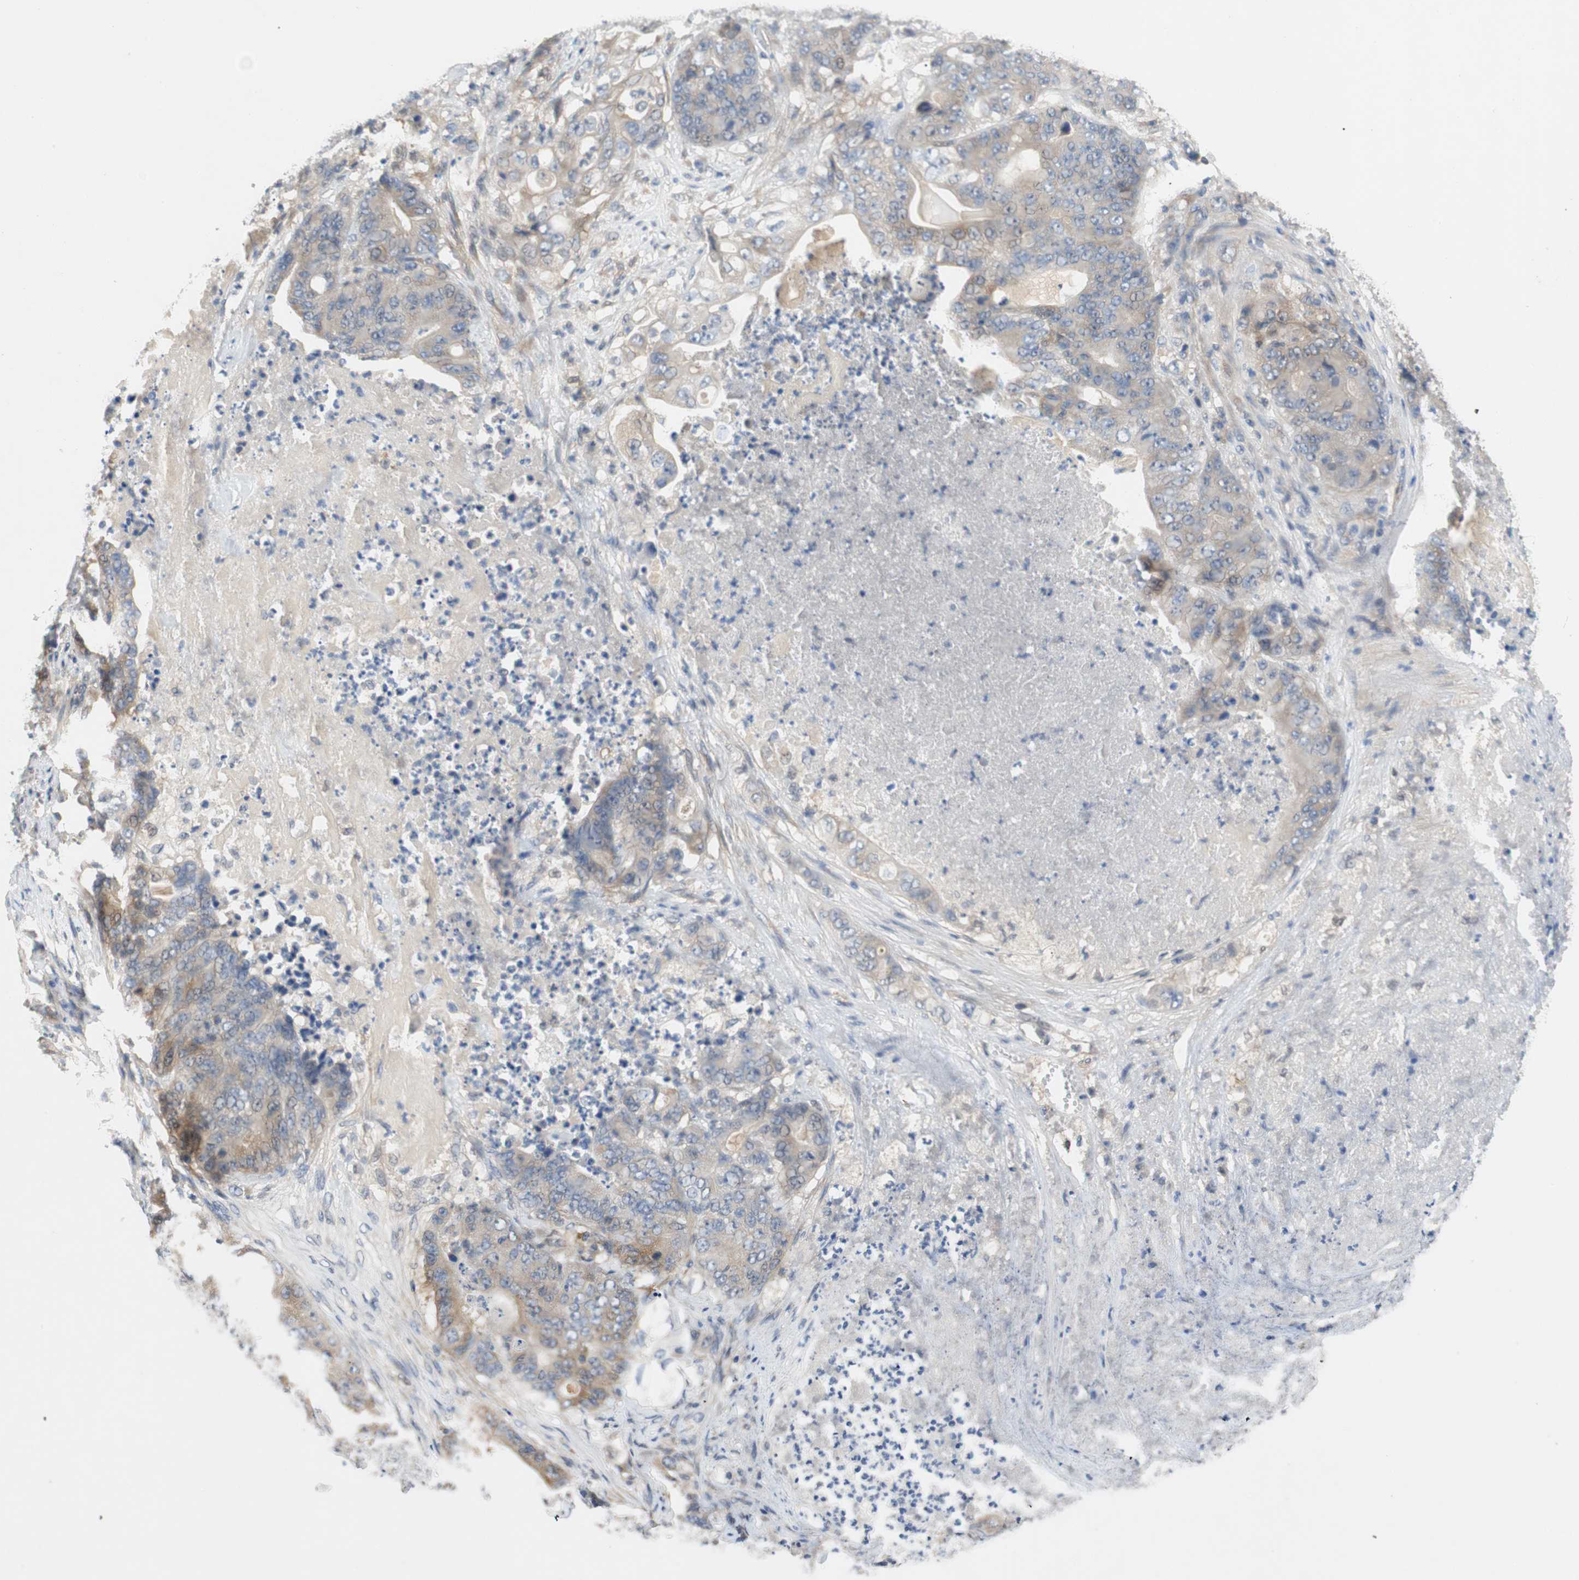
{"staining": {"intensity": "weak", "quantity": "<25%", "location": "cytoplasmic/membranous"}, "tissue": "stomach cancer", "cell_type": "Tumor cells", "image_type": "cancer", "snomed": [{"axis": "morphology", "description": "Adenocarcinoma, NOS"}, {"axis": "topography", "description": "Stomach"}], "caption": "This is an IHC histopathology image of human stomach adenocarcinoma. There is no staining in tumor cells.", "gene": "RELB", "patient": {"sex": "female", "age": 73}}